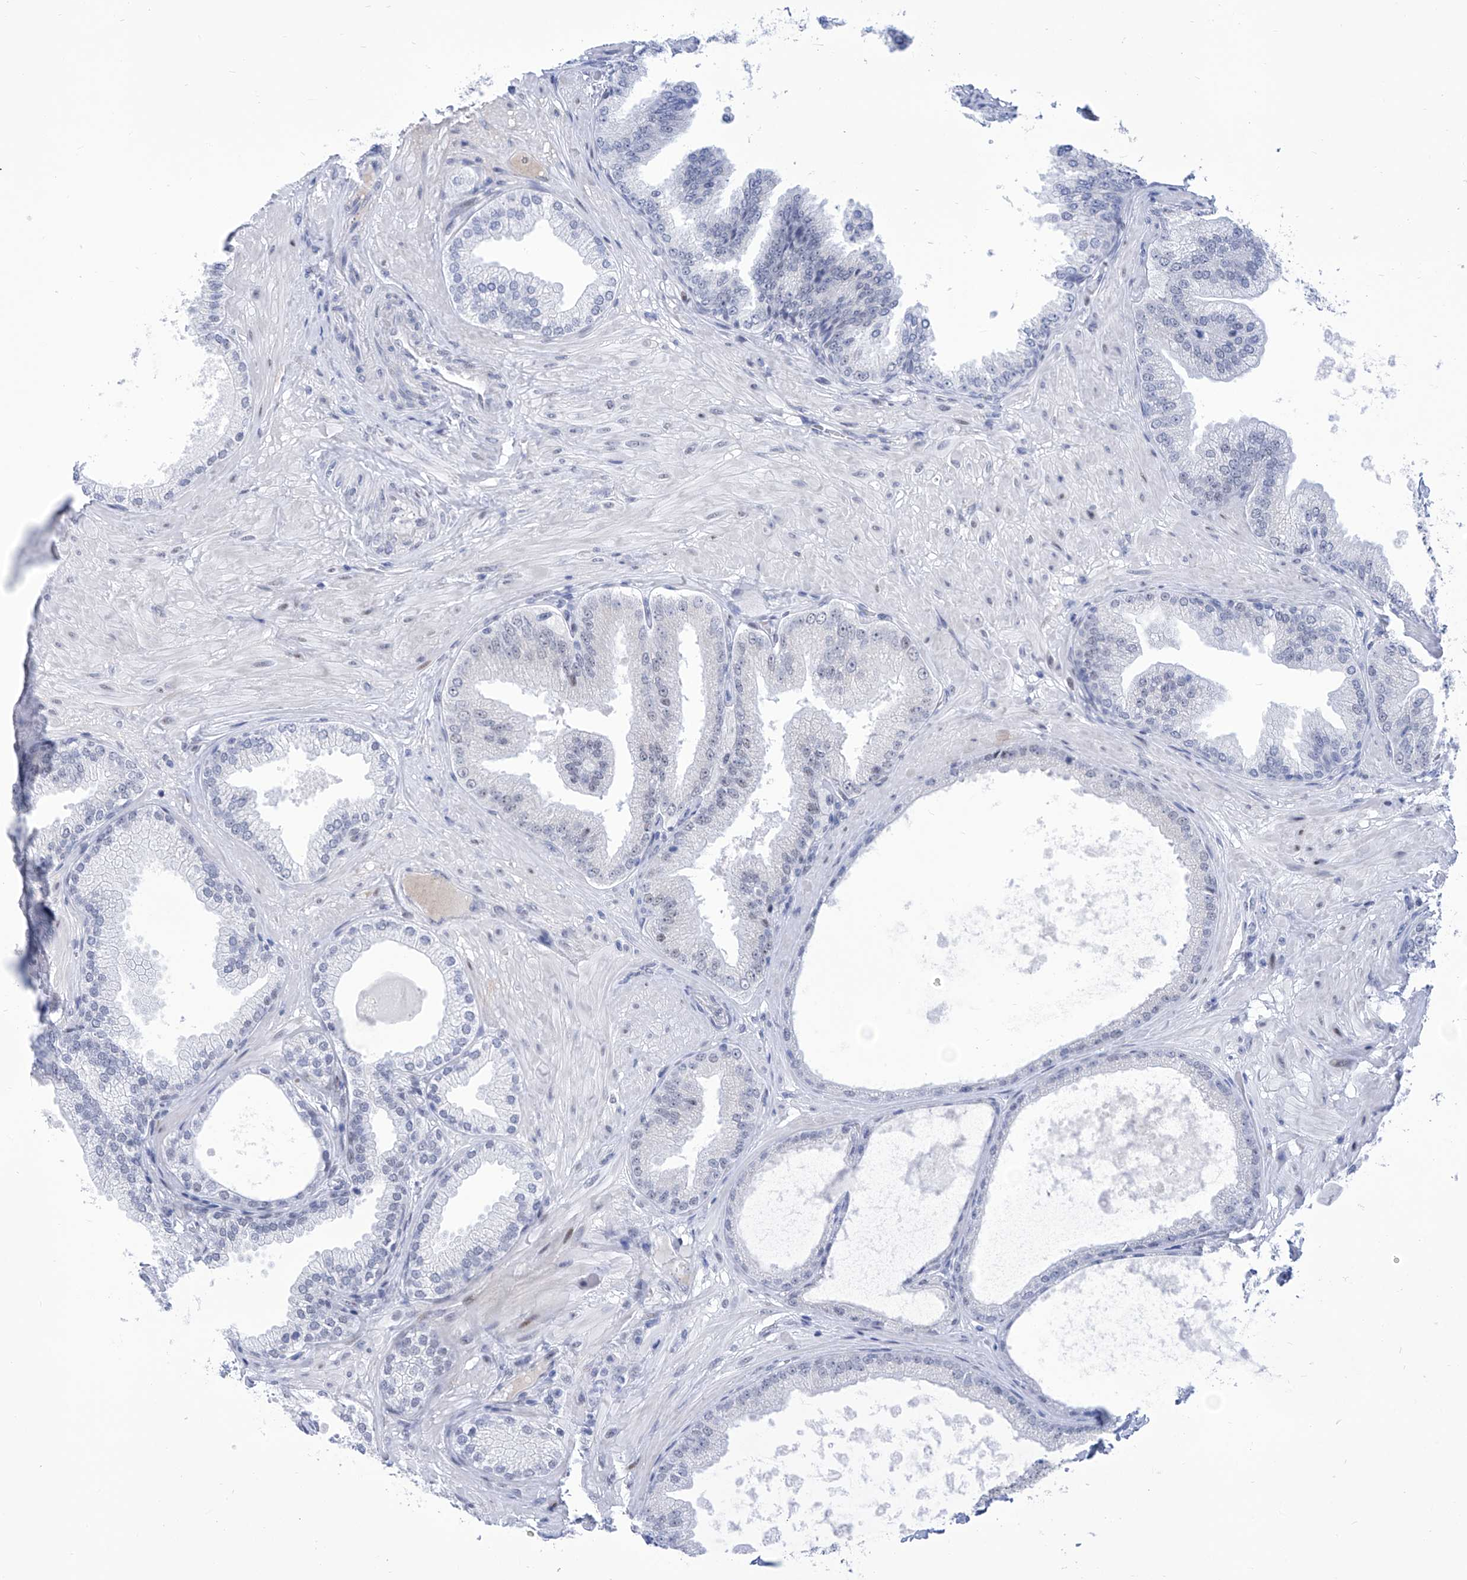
{"staining": {"intensity": "negative", "quantity": "none", "location": "none"}, "tissue": "prostate cancer", "cell_type": "Tumor cells", "image_type": "cancer", "snomed": [{"axis": "morphology", "description": "Adenocarcinoma, Low grade"}, {"axis": "topography", "description": "Prostate"}], "caption": "High power microscopy photomicrograph of an immunohistochemistry histopathology image of low-grade adenocarcinoma (prostate), revealing no significant staining in tumor cells.", "gene": "SART1", "patient": {"sex": "male", "age": 63}}